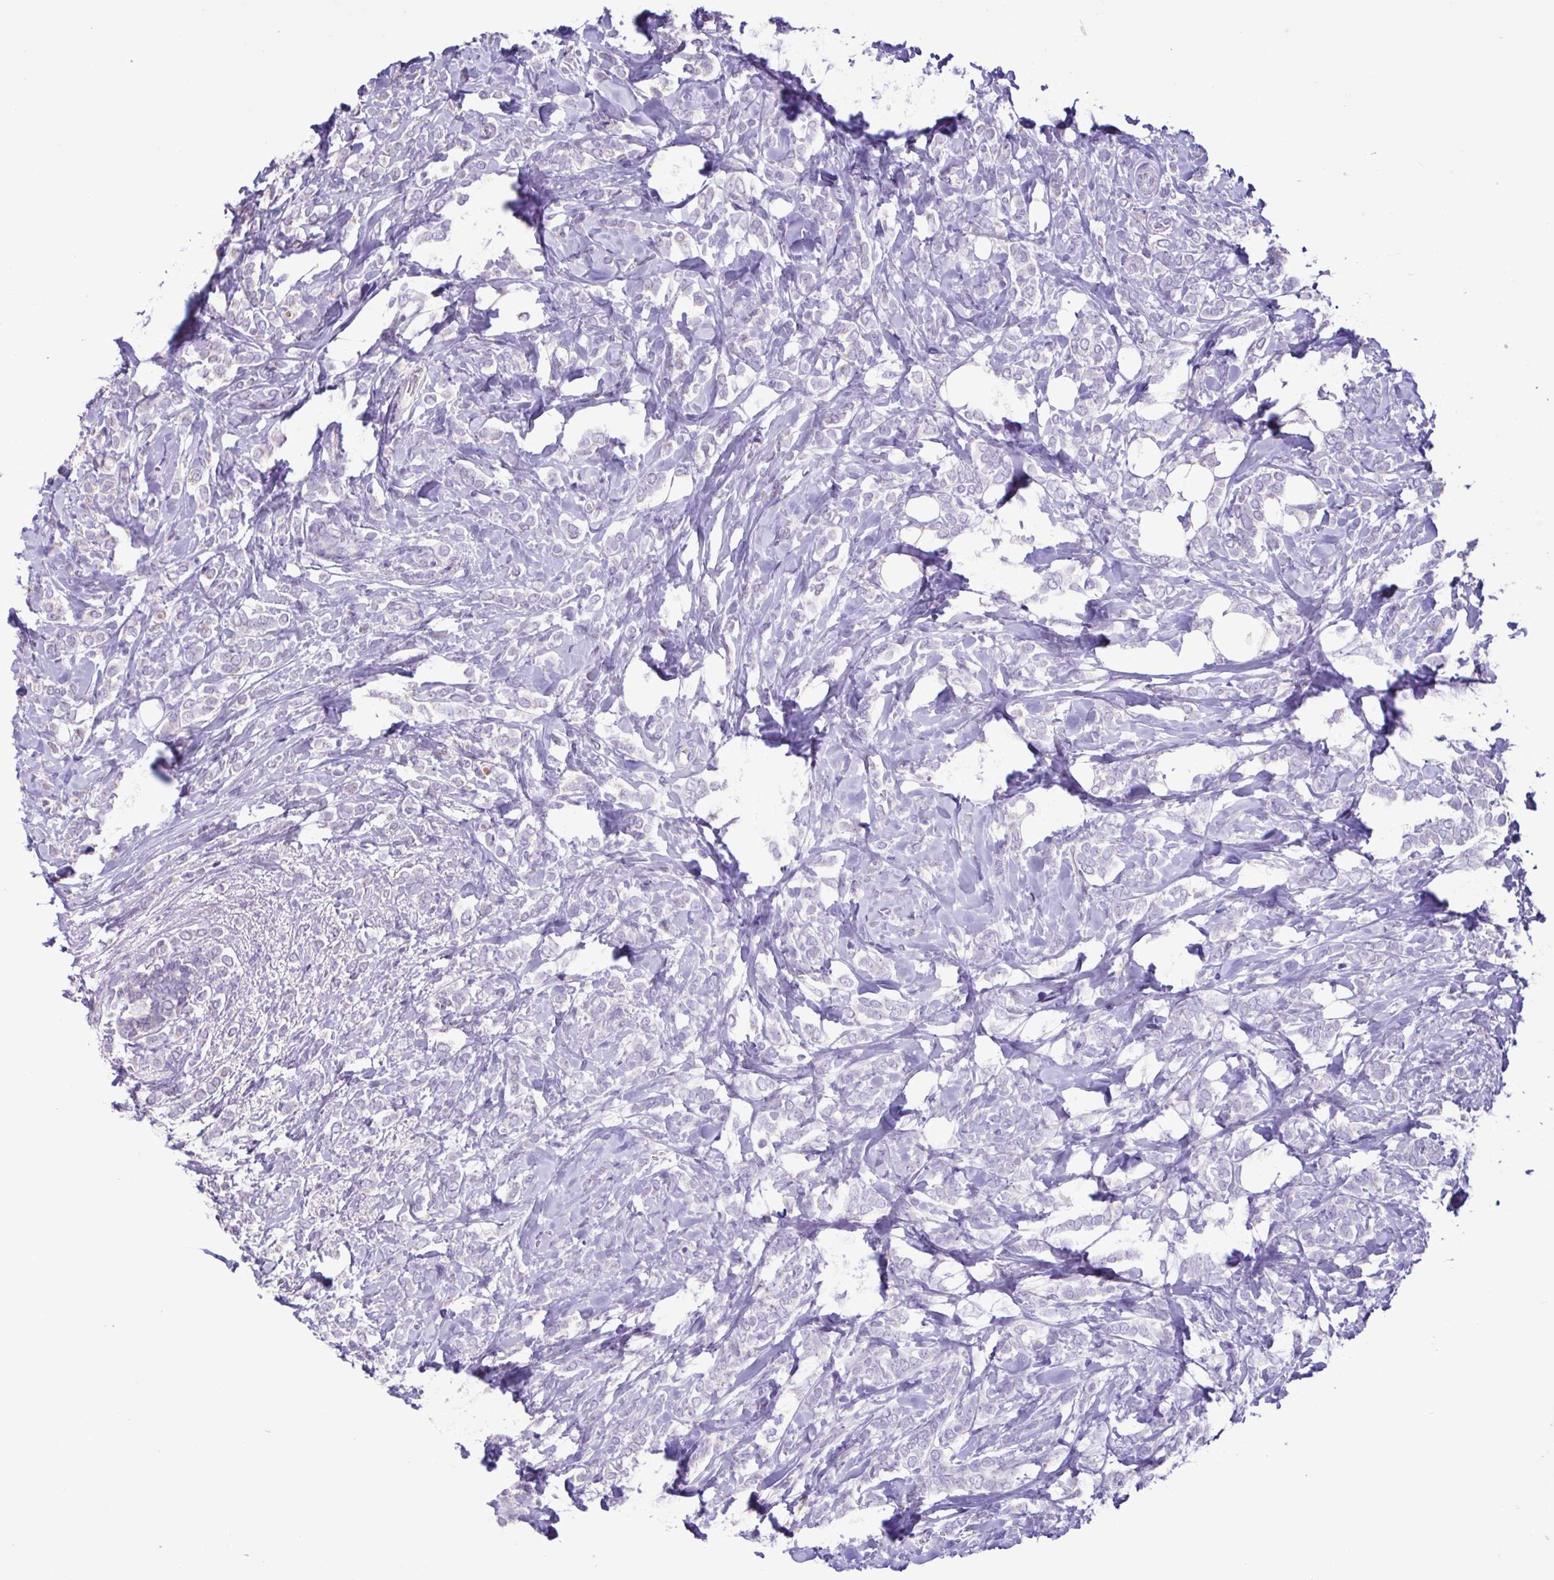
{"staining": {"intensity": "negative", "quantity": "none", "location": "none"}, "tissue": "breast cancer", "cell_type": "Tumor cells", "image_type": "cancer", "snomed": [{"axis": "morphology", "description": "Lobular carcinoma"}, {"axis": "topography", "description": "Breast"}], "caption": "Immunohistochemical staining of breast lobular carcinoma demonstrates no significant staining in tumor cells.", "gene": "PLA2G4E", "patient": {"sex": "female", "age": 49}}